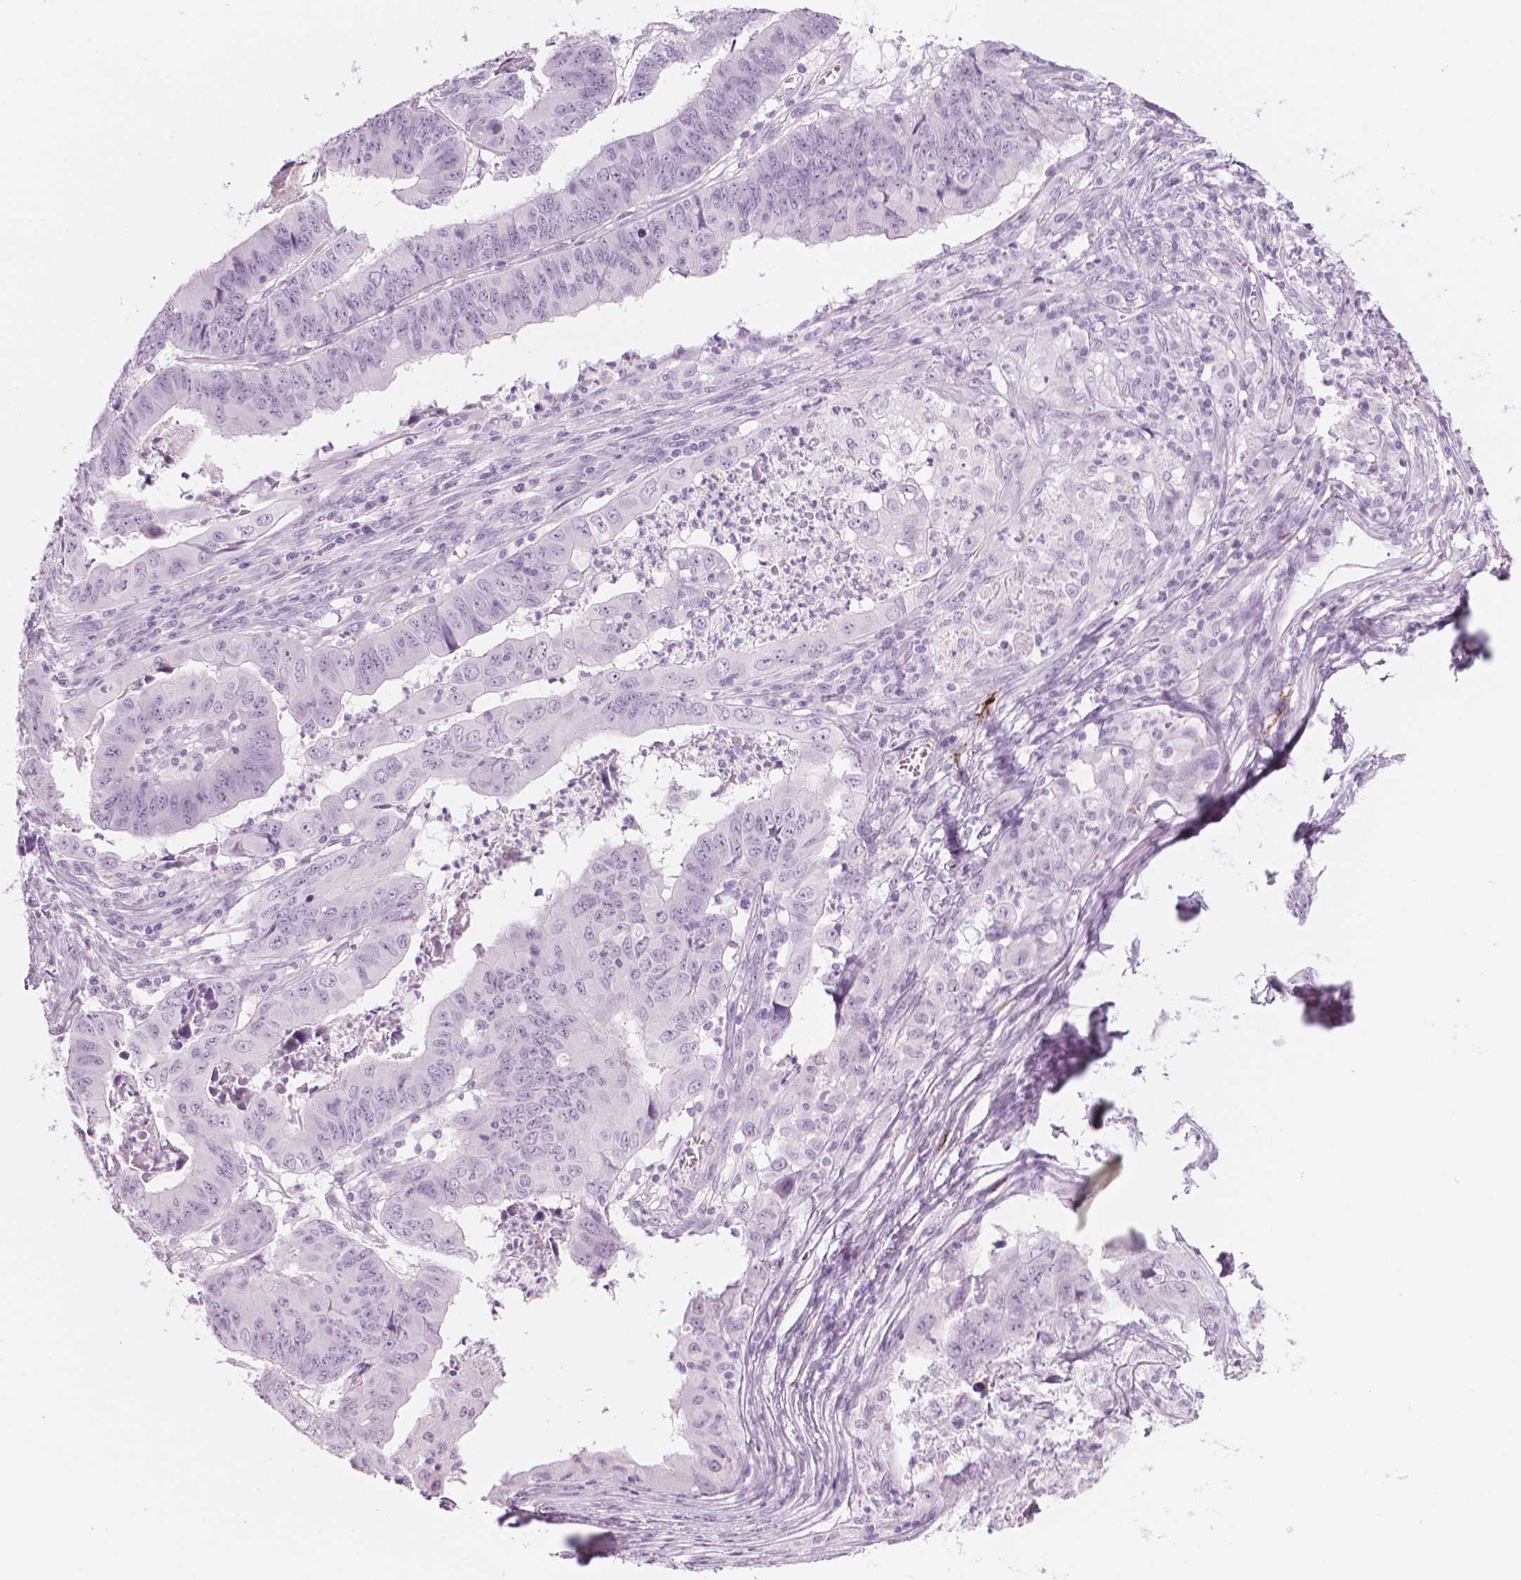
{"staining": {"intensity": "negative", "quantity": "none", "location": "none"}, "tissue": "stomach cancer", "cell_type": "Tumor cells", "image_type": "cancer", "snomed": [{"axis": "morphology", "description": "Adenocarcinoma, NOS"}, {"axis": "topography", "description": "Stomach, lower"}], "caption": "Stomach cancer (adenocarcinoma) stained for a protein using immunohistochemistry shows no expression tumor cells.", "gene": "SCG3", "patient": {"sex": "male", "age": 77}}